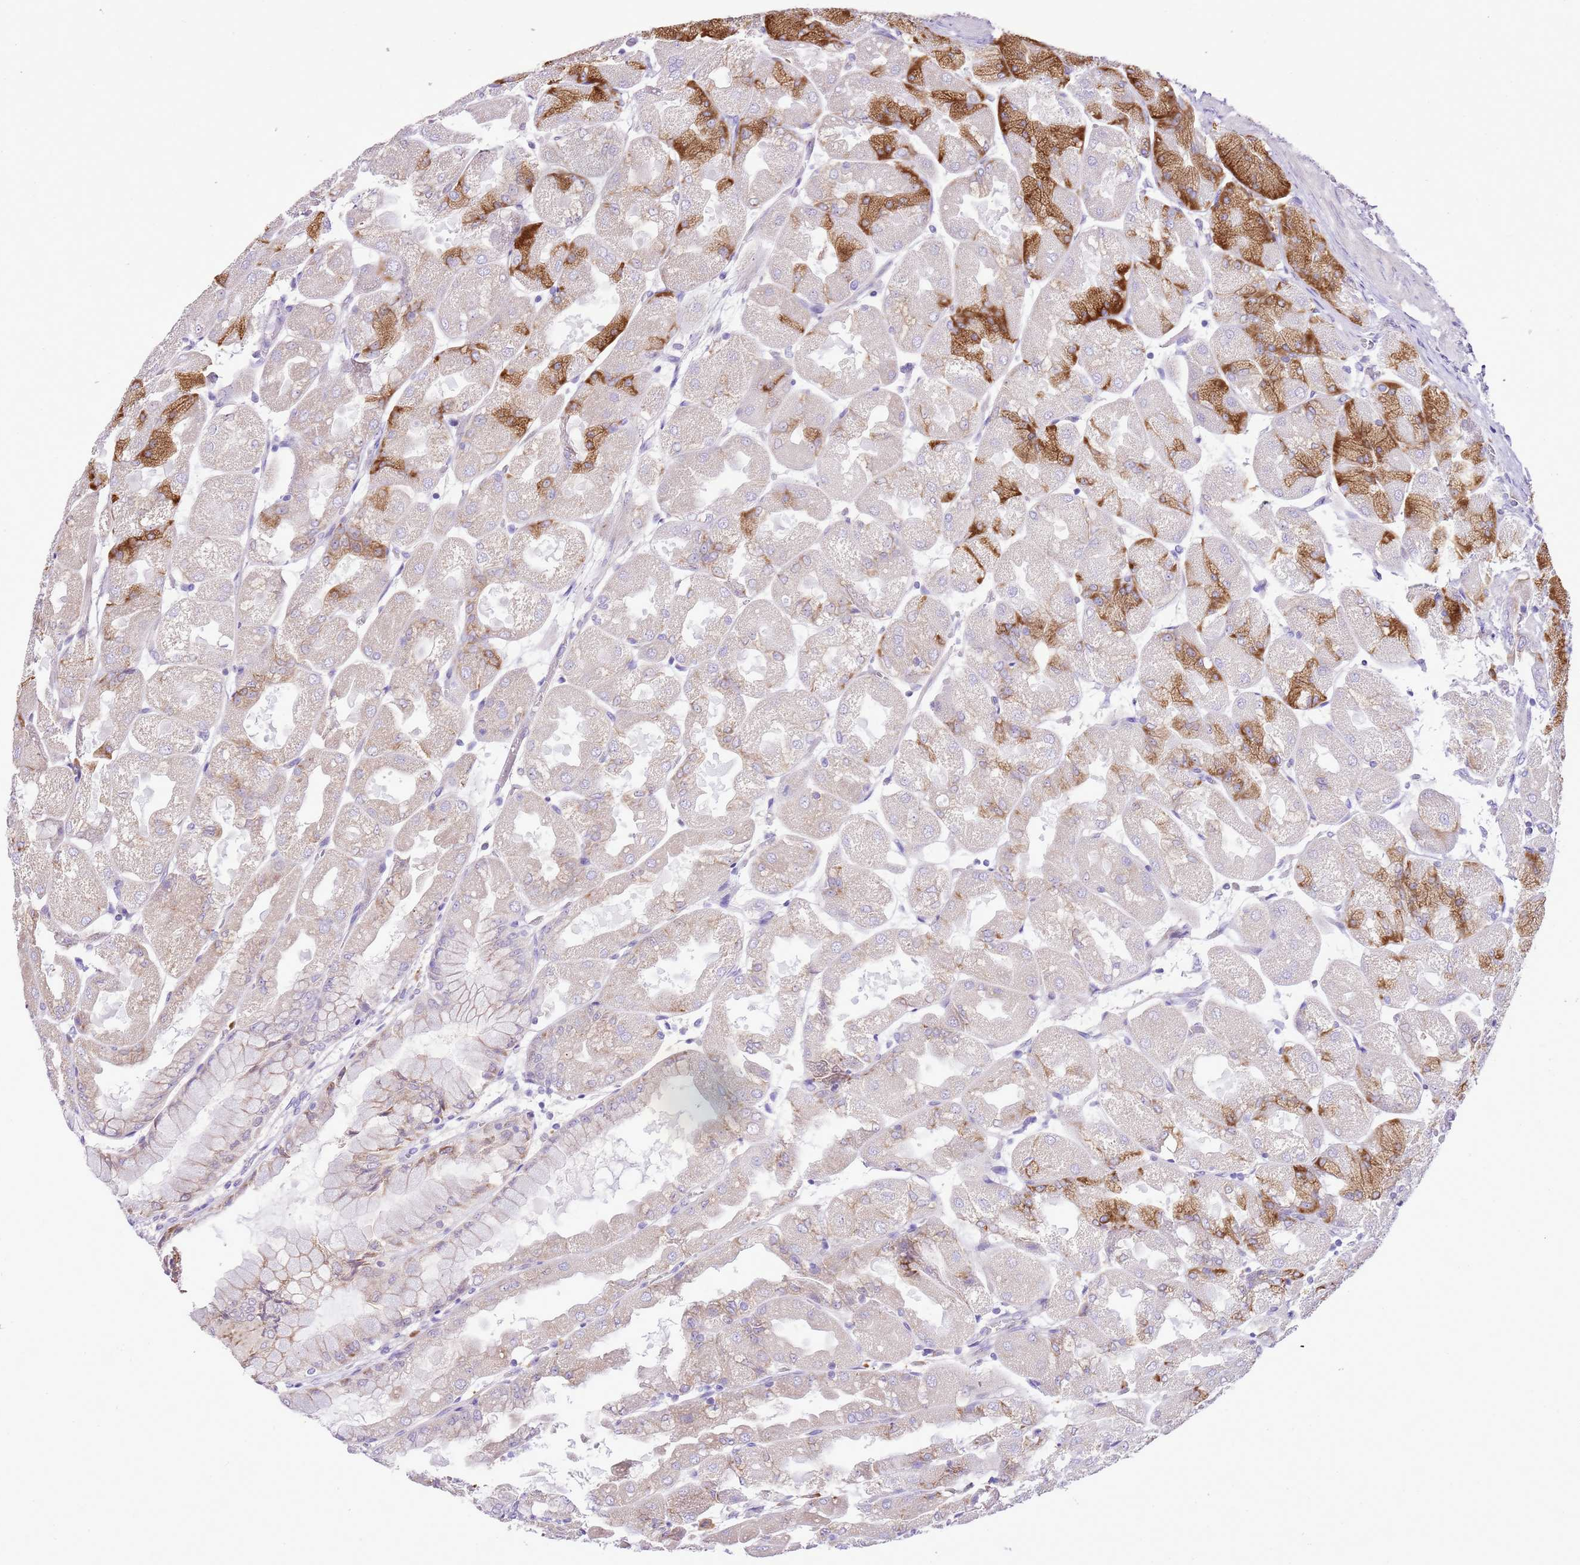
{"staining": {"intensity": "strong", "quantity": "<25%", "location": "cytoplasmic/membranous"}, "tissue": "stomach", "cell_type": "Glandular cells", "image_type": "normal", "snomed": [{"axis": "morphology", "description": "Normal tissue, NOS"}, {"axis": "topography", "description": "Stomach"}], "caption": "Brown immunohistochemical staining in benign stomach displays strong cytoplasmic/membranous staining in about <25% of glandular cells.", "gene": "AAR2", "patient": {"sex": "female", "age": 61}}